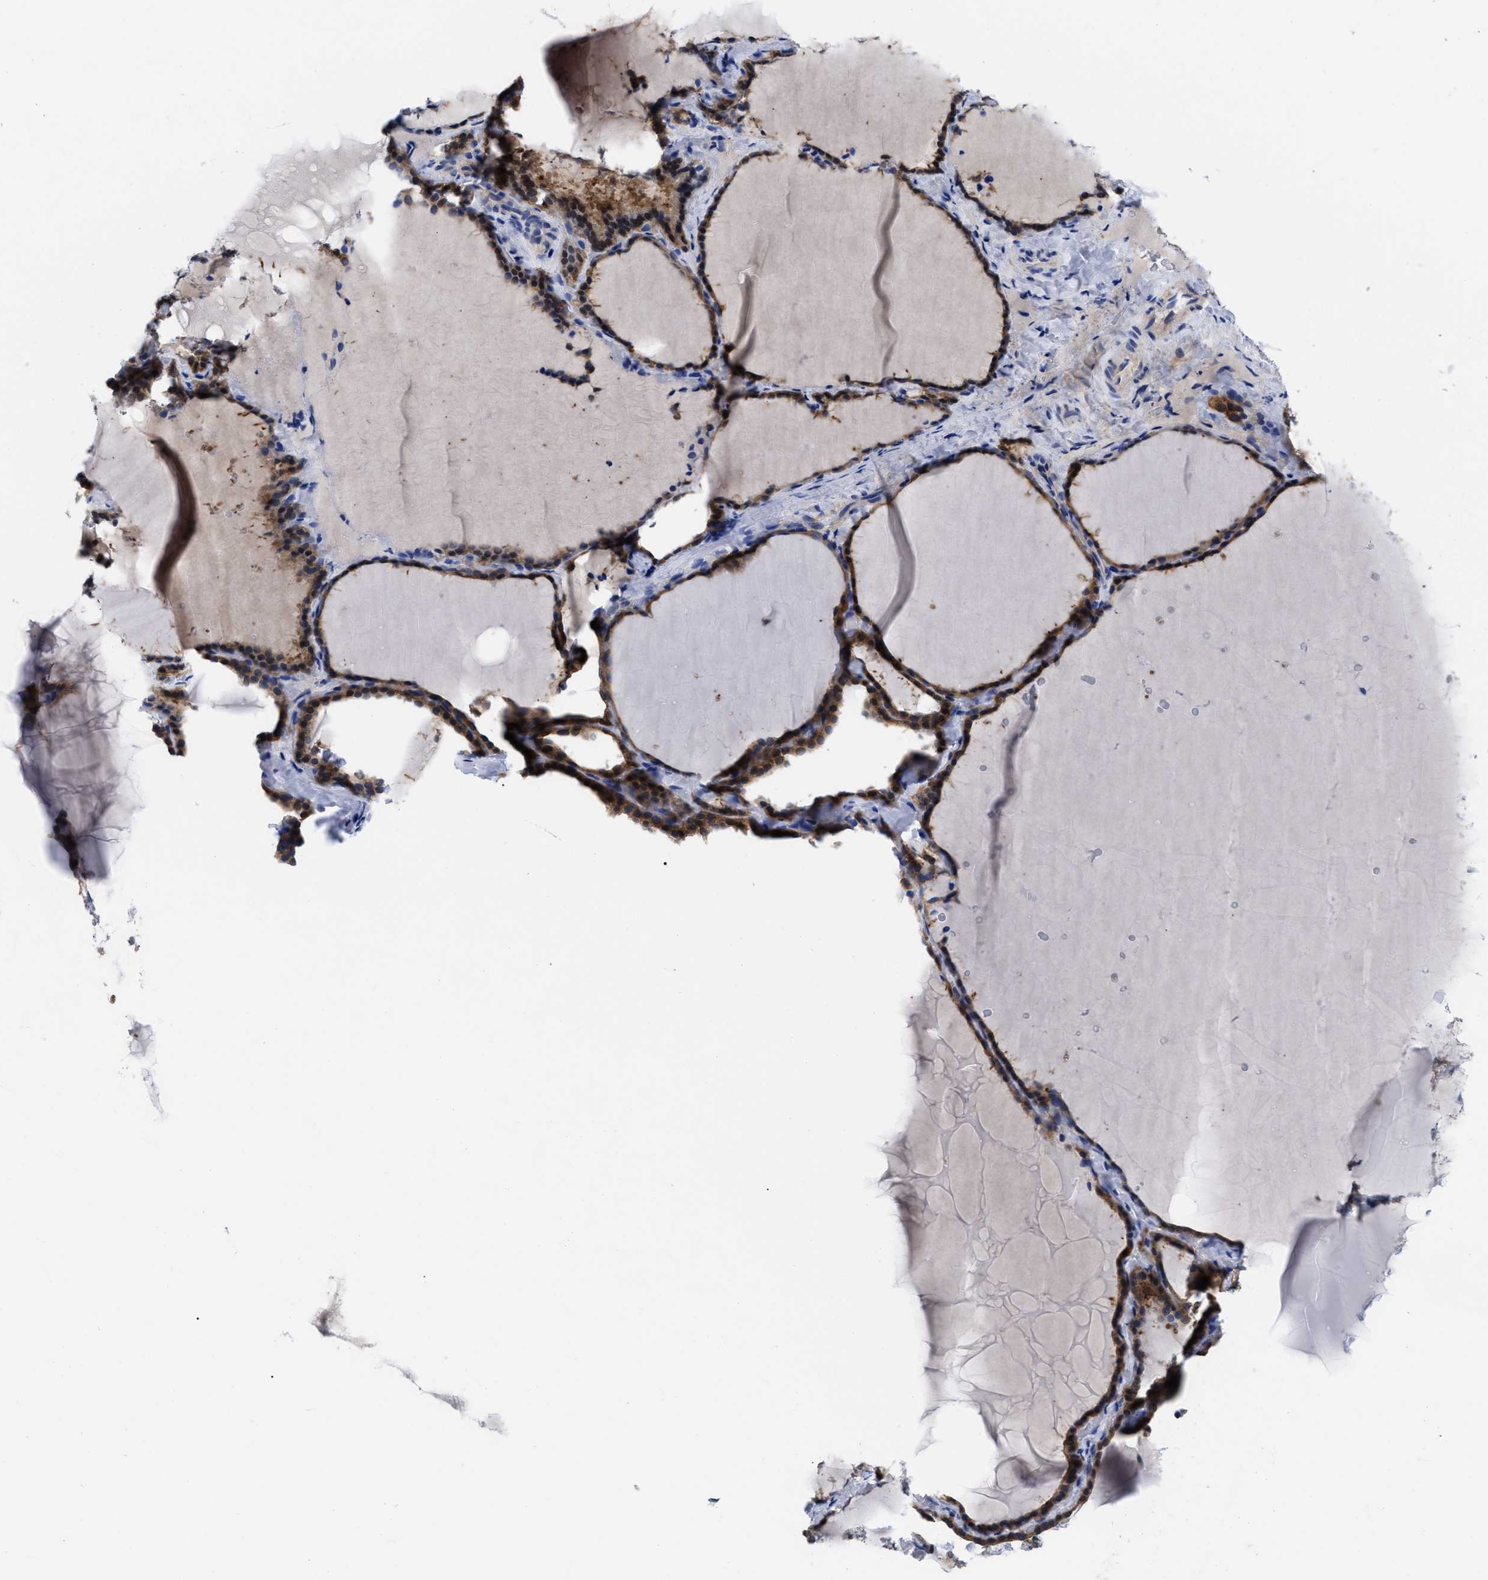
{"staining": {"intensity": "moderate", "quantity": ">75%", "location": "cytoplasmic/membranous,nuclear"}, "tissue": "thyroid gland", "cell_type": "Glandular cells", "image_type": "normal", "snomed": [{"axis": "morphology", "description": "Normal tissue, NOS"}, {"axis": "topography", "description": "Thyroid gland"}], "caption": "This histopathology image demonstrates benign thyroid gland stained with IHC to label a protein in brown. The cytoplasmic/membranous,nuclear of glandular cells show moderate positivity for the protein. Nuclei are counter-stained blue.", "gene": "RBKS", "patient": {"sex": "female", "age": 28}}